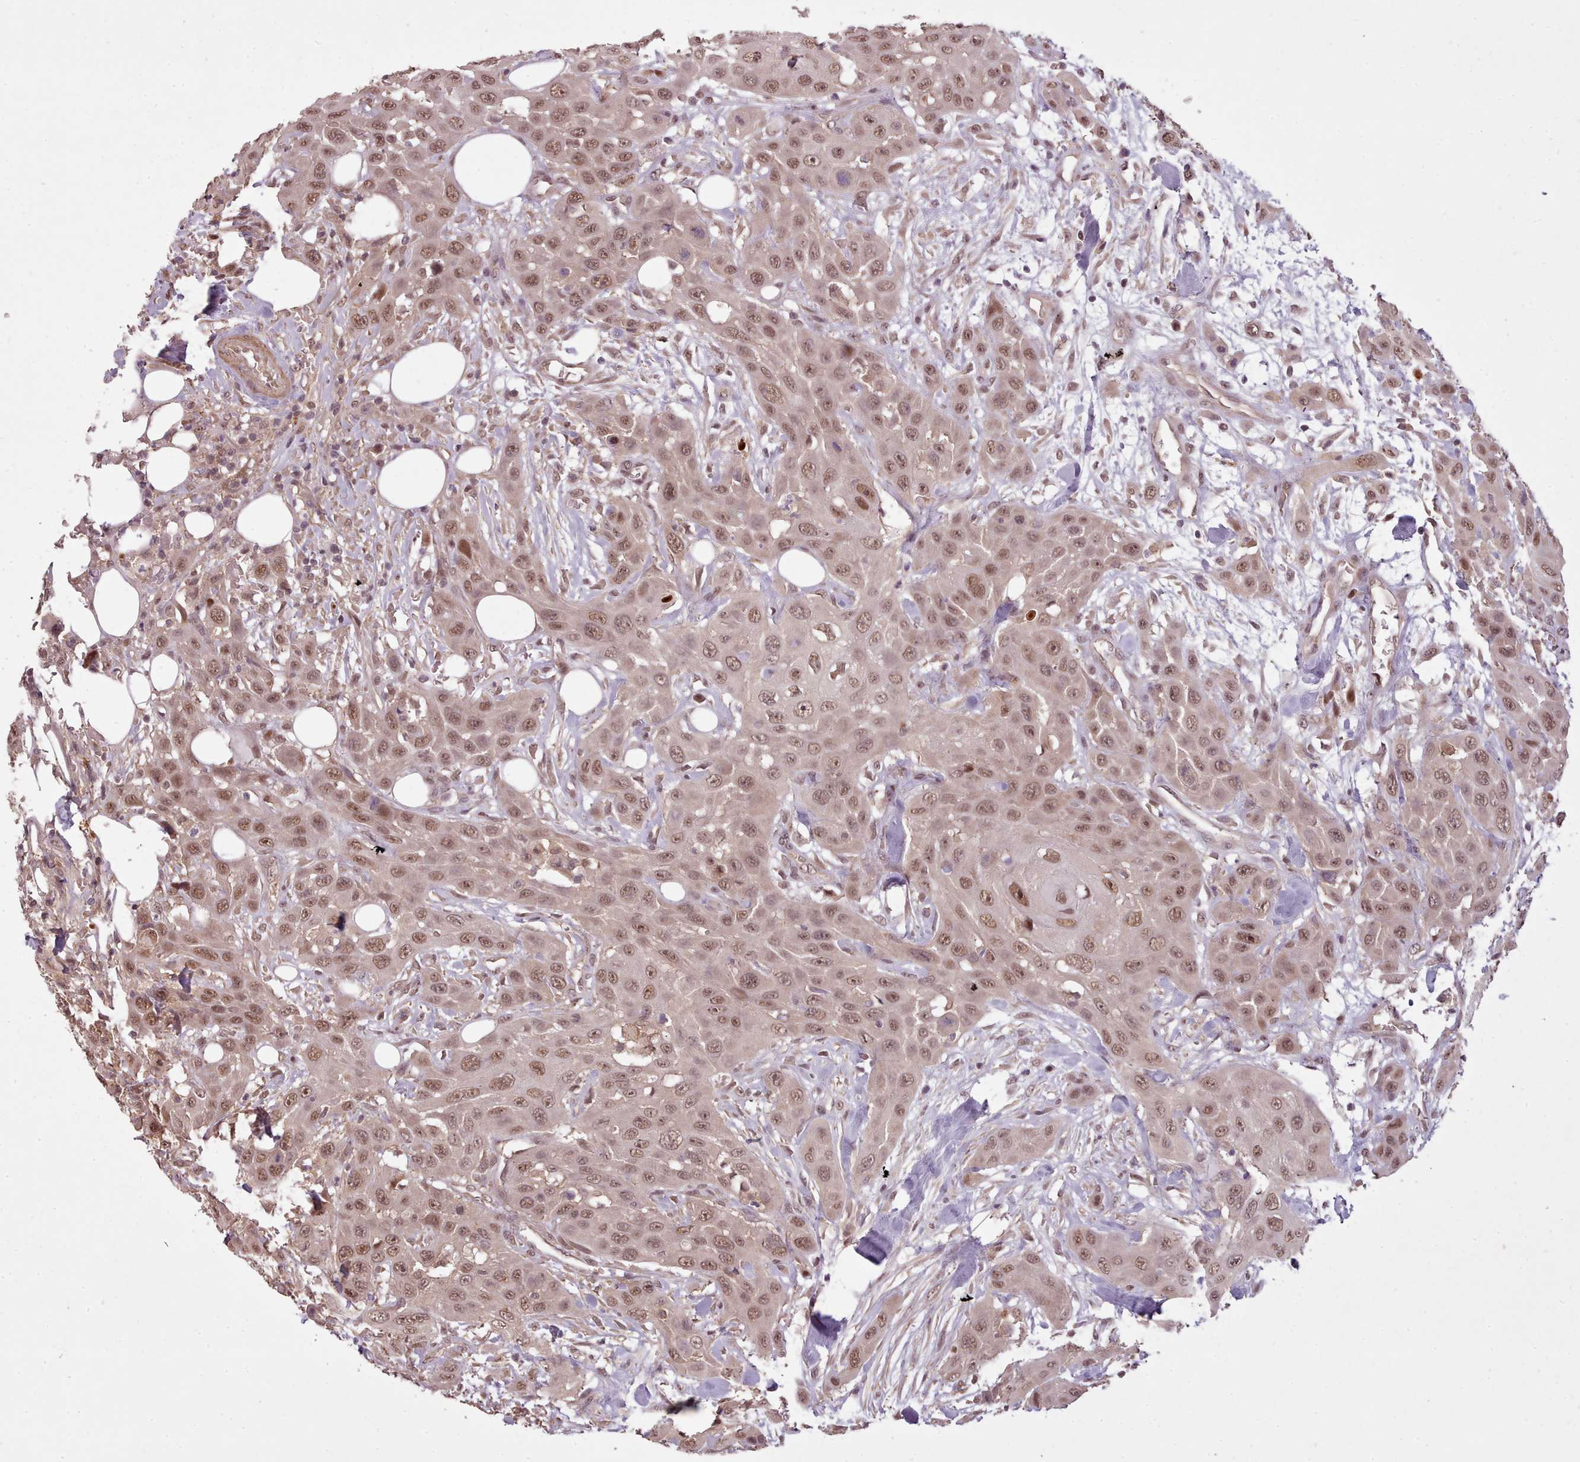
{"staining": {"intensity": "moderate", "quantity": ">75%", "location": "nuclear"}, "tissue": "head and neck cancer", "cell_type": "Tumor cells", "image_type": "cancer", "snomed": [{"axis": "morphology", "description": "Squamous cell carcinoma, NOS"}, {"axis": "topography", "description": "Head-Neck"}], "caption": "Protein positivity by immunohistochemistry (IHC) exhibits moderate nuclear expression in about >75% of tumor cells in head and neck squamous cell carcinoma.", "gene": "CDC6", "patient": {"sex": "male", "age": 81}}